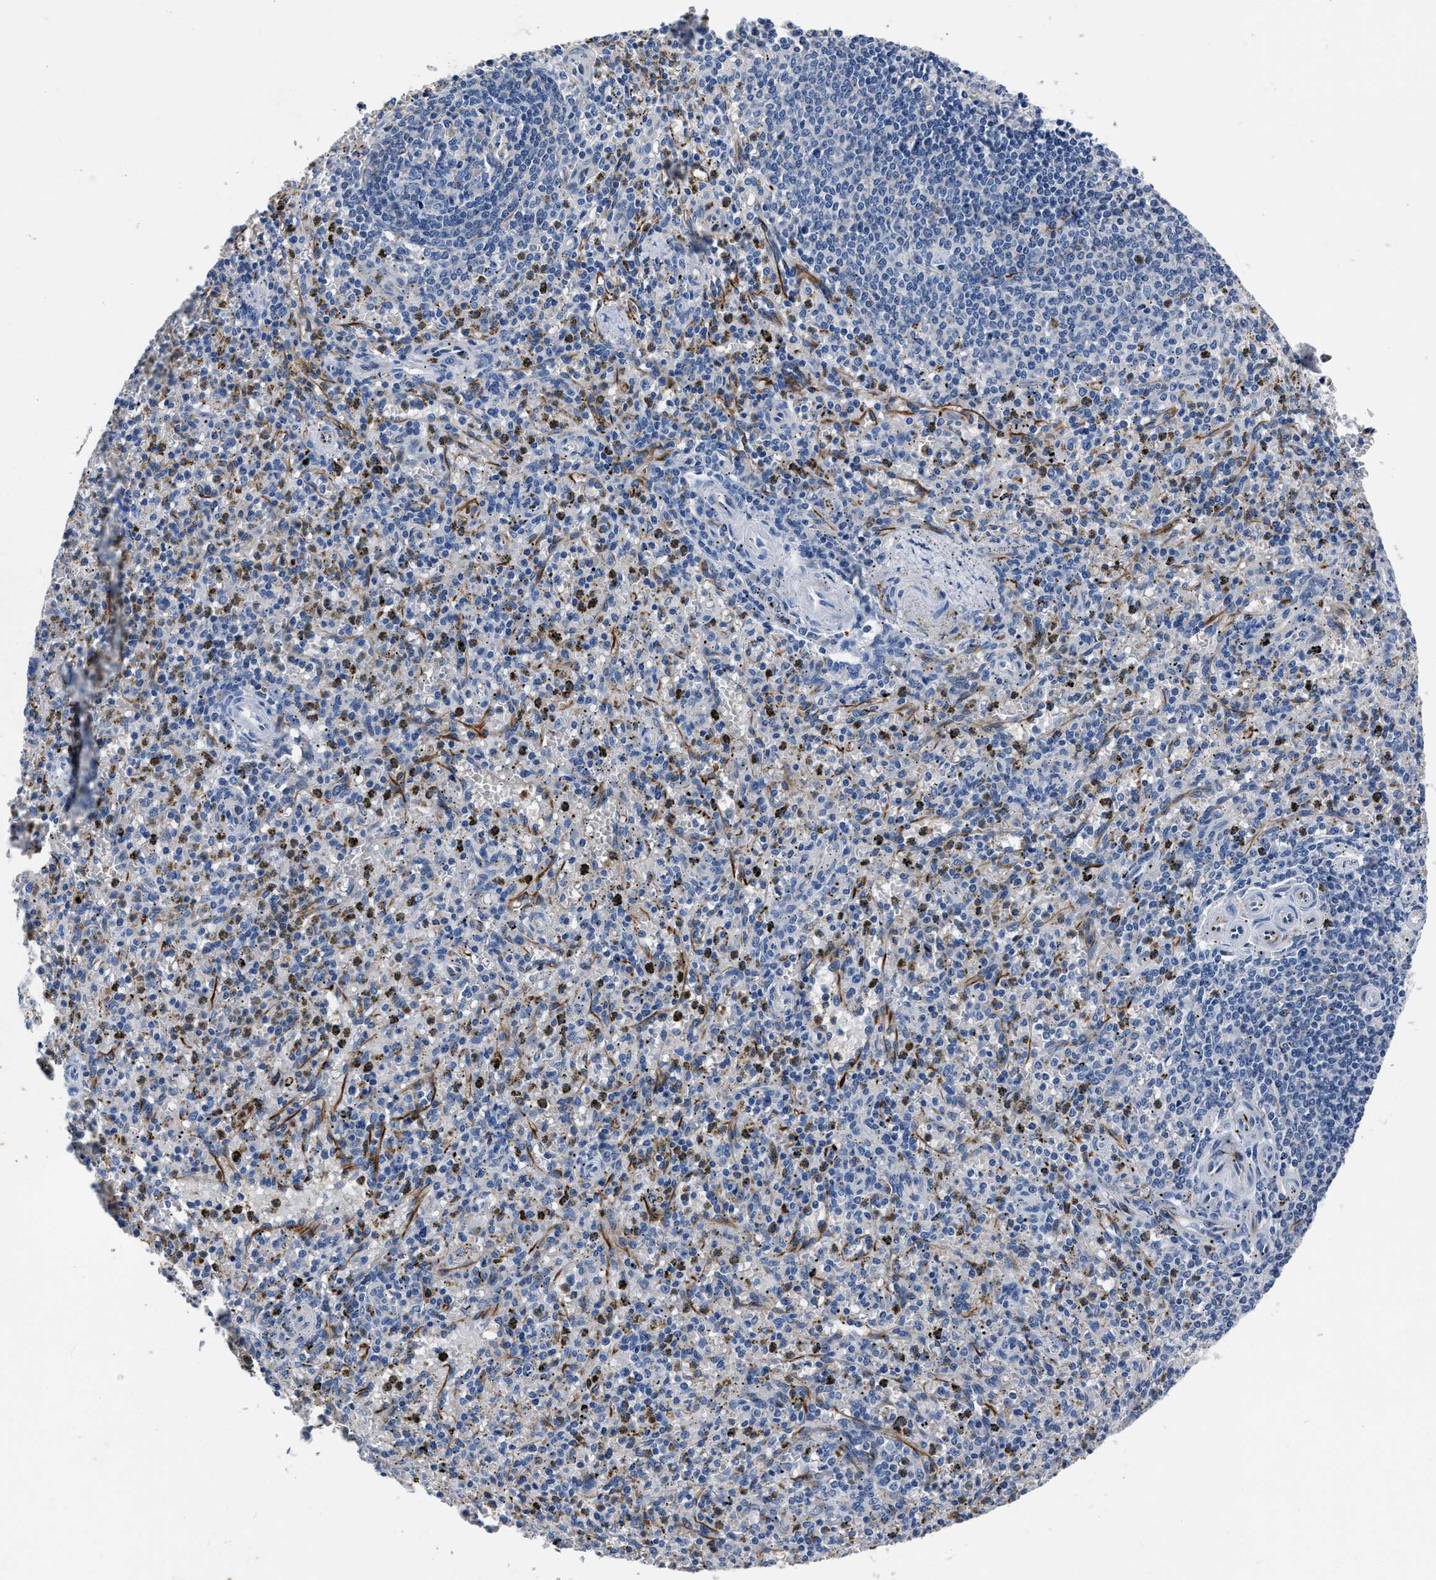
{"staining": {"intensity": "negative", "quantity": "none", "location": "none"}, "tissue": "spleen", "cell_type": "Cells in red pulp", "image_type": "normal", "snomed": [{"axis": "morphology", "description": "Normal tissue, NOS"}, {"axis": "topography", "description": "Spleen"}], "caption": "Cells in red pulp show no significant protein staining in unremarkable spleen. (DAB immunohistochemistry with hematoxylin counter stain).", "gene": "OR10G3", "patient": {"sex": "male", "age": 72}}